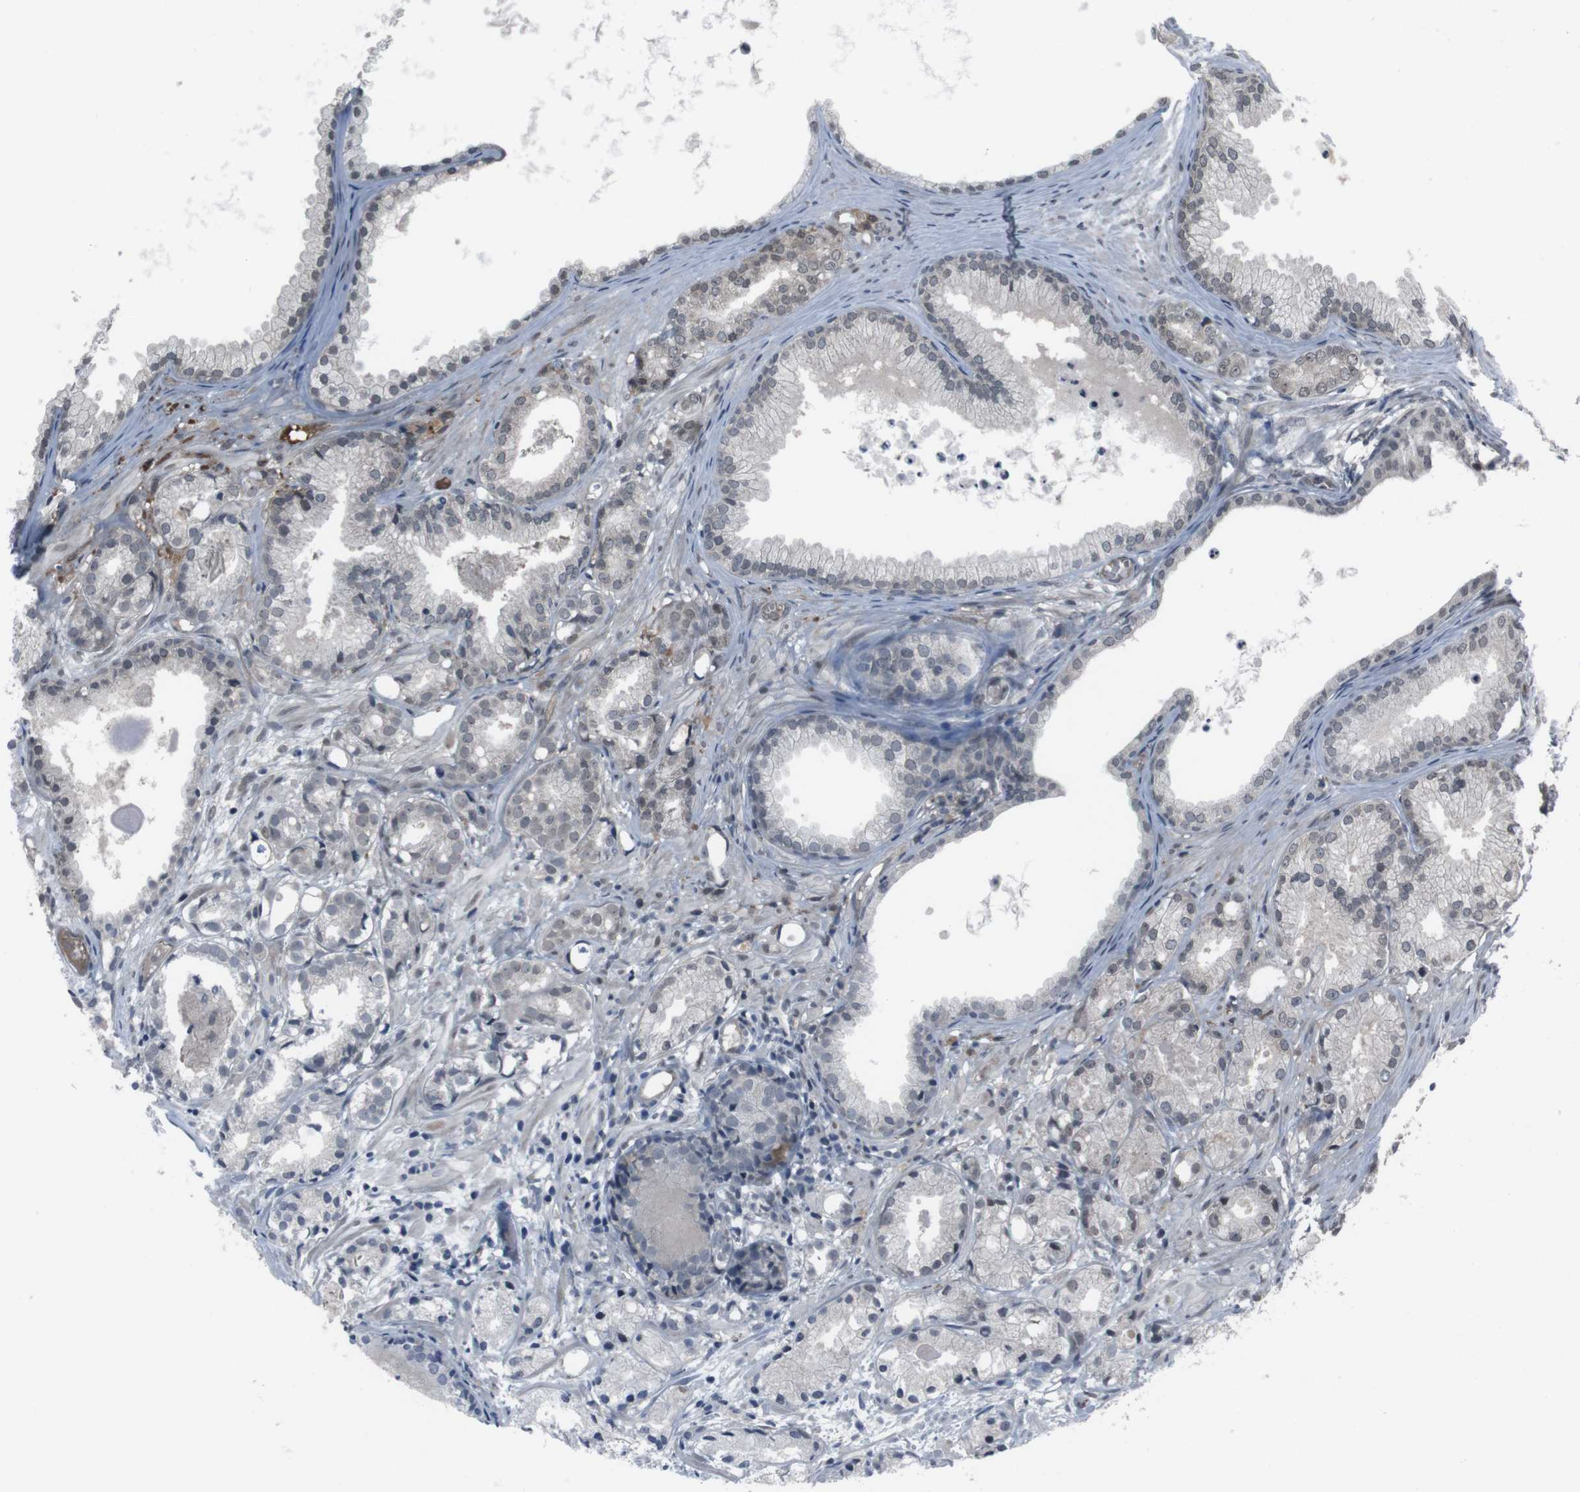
{"staining": {"intensity": "weak", "quantity": "<25%", "location": "nuclear"}, "tissue": "prostate cancer", "cell_type": "Tumor cells", "image_type": "cancer", "snomed": [{"axis": "morphology", "description": "Adenocarcinoma, Low grade"}, {"axis": "topography", "description": "Prostate"}], "caption": "Prostate cancer was stained to show a protein in brown. There is no significant positivity in tumor cells.", "gene": "SS18L1", "patient": {"sex": "male", "age": 72}}